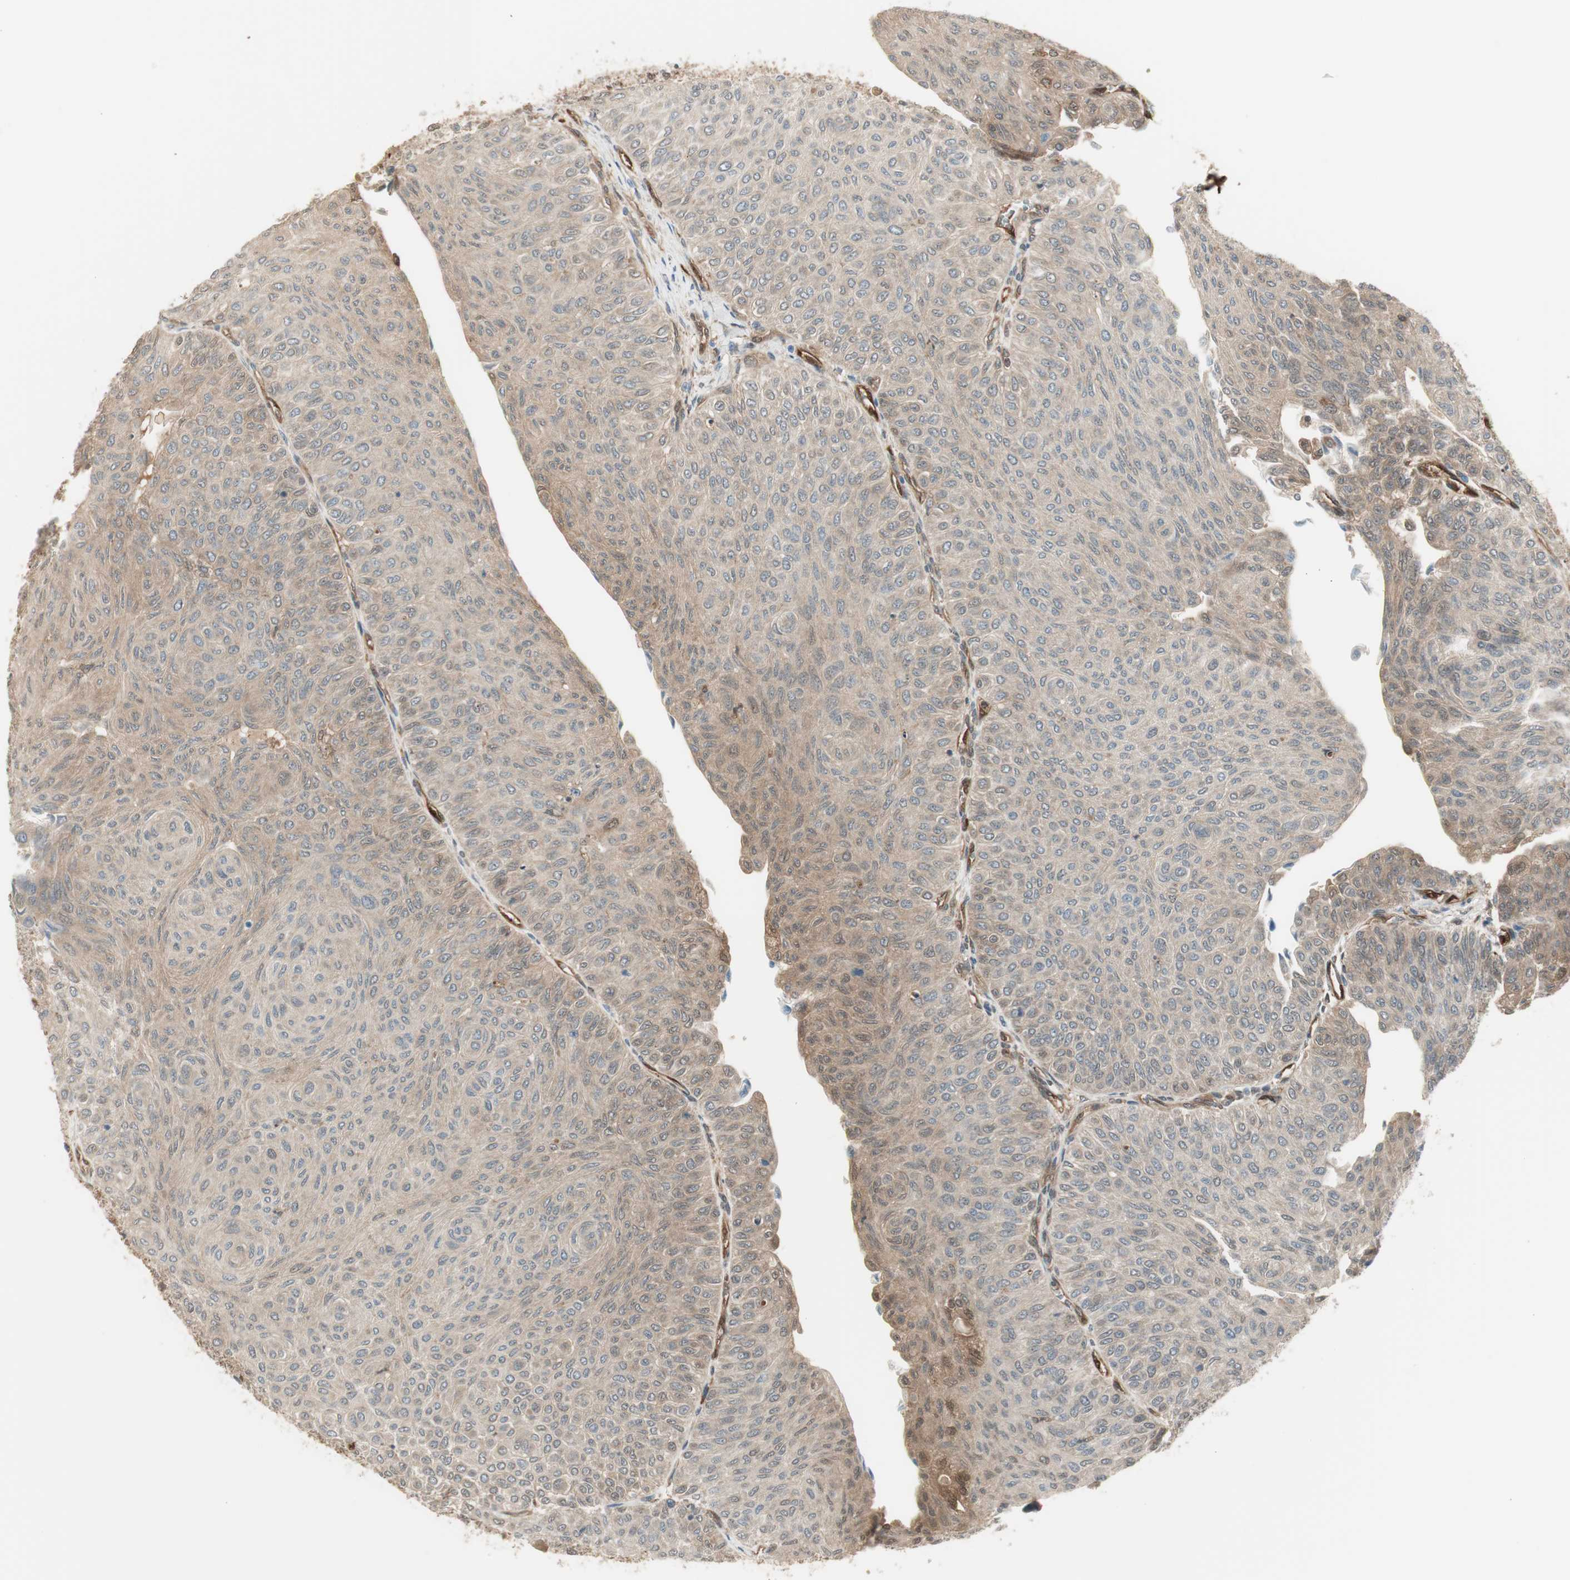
{"staining": {"intensity": "weak", "quantity": ">75%", "location": "cytoplasmic/membranous"}, "tissue": "urothelial cancer", "cell_type": "Tumor cells", "image_type": "cancer", "snomed": [{"axis": "morphology", "description": "Urothelial carcinoma, Low grade"}, {"axis": "topography", "description": "Urinary bladder"}], "caption": "The immunohistochemical stain labels weak cytoplasmic/membranous staining in tumor cells of urothelial cancer tissue.", "gene": "SERPINB6", "patient": {"sex": "male", "age": 78}}